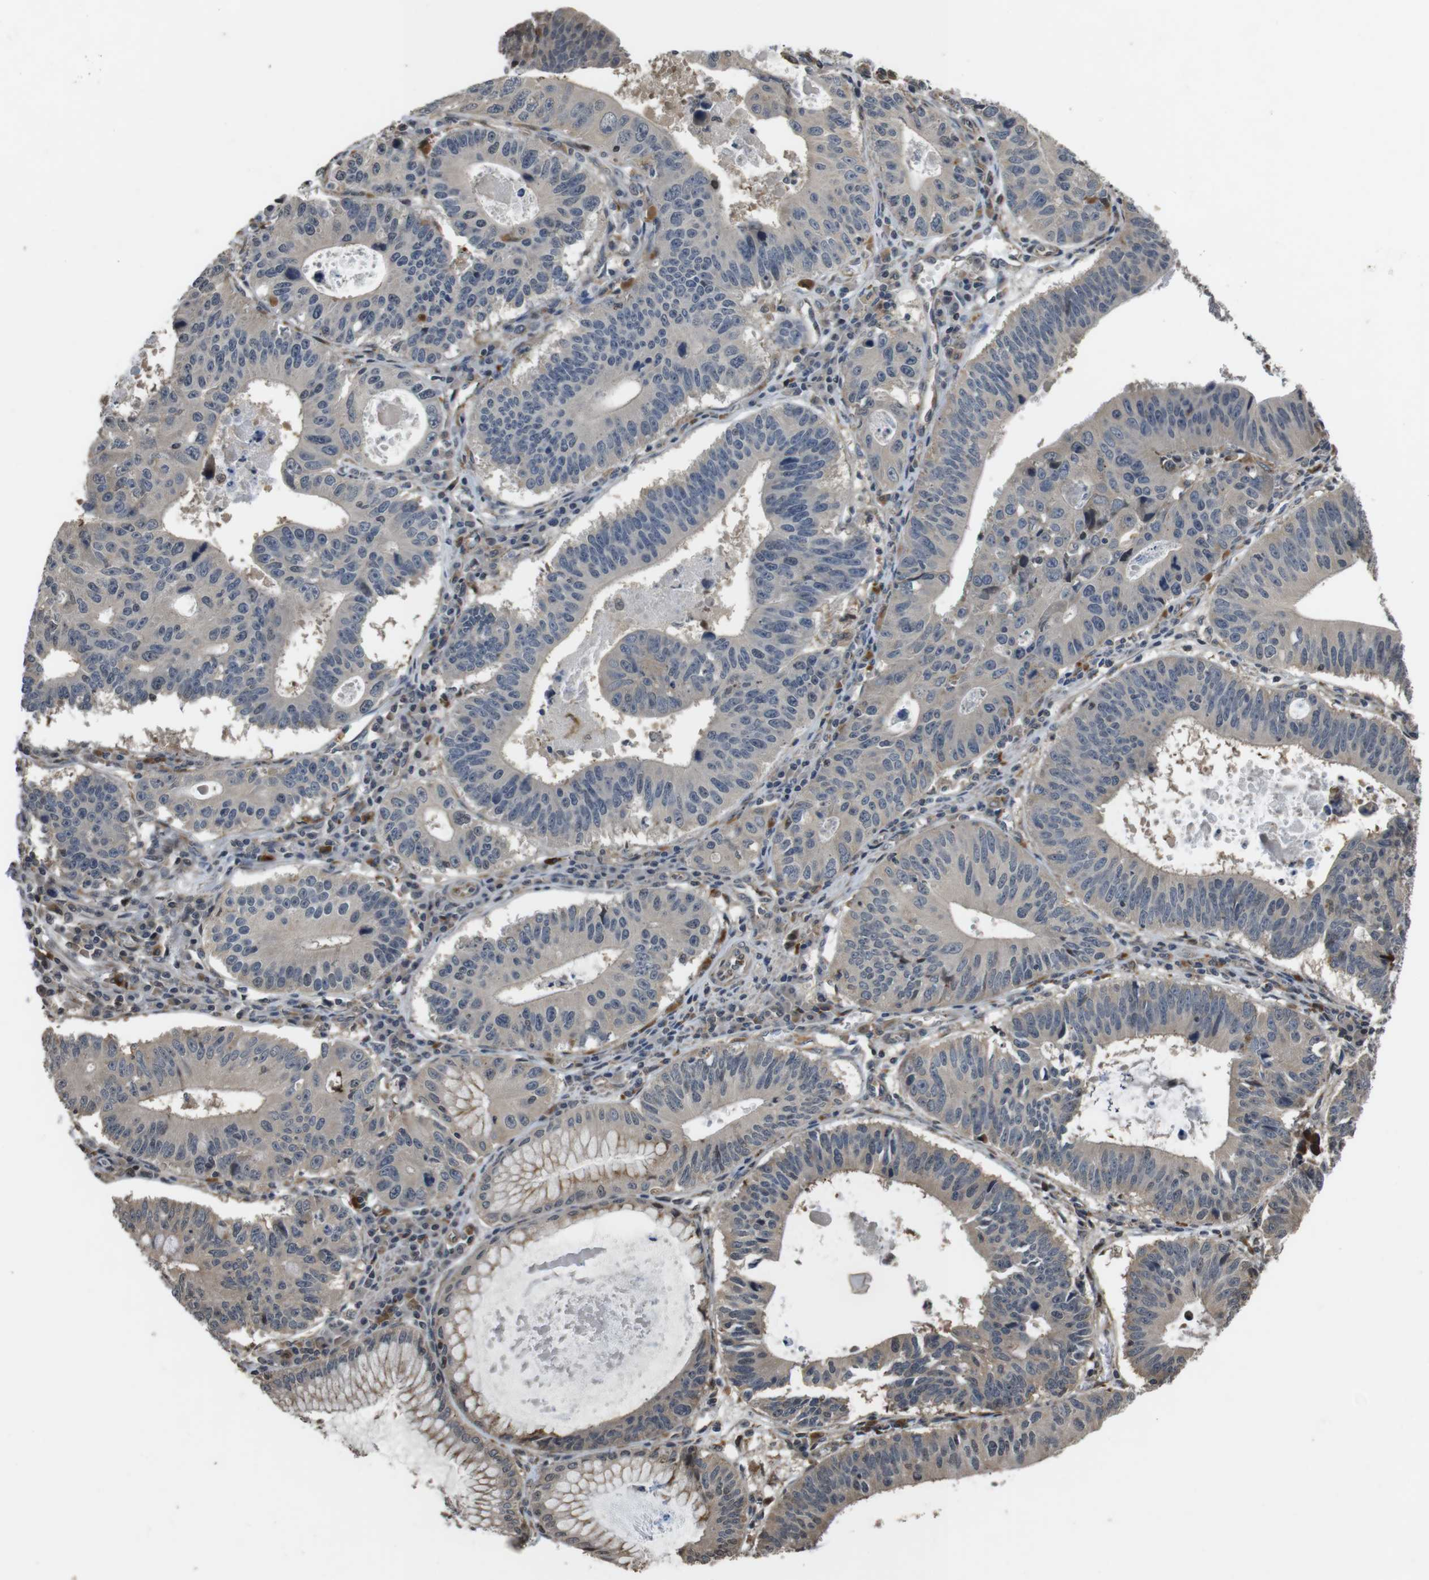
{"staining": {"intensity": "weak", "quantity": "25%-75%", "location": "cytoplasmic/membranous"}, "tissue": "stomach cancer", "cell_type": "Tumor cells", "image_type": "cancer", "snomed": [{"axis": "morphology", "description": "Adenocarcinoma, NOS"}, {"axis": "topography", "description": "Stomach"}], "caption": "This micrograph shows stomach cancer (adenocarcinoma) stained with immunohistochemistry (IHC) to label a protein in brown. The cytoplasmic/membranous of tumor cells show weak positivity for the protein. Nuclei are counter-stained blue.", "gene": "FZD10", "patient": {"sex": "male", "age": 59}}